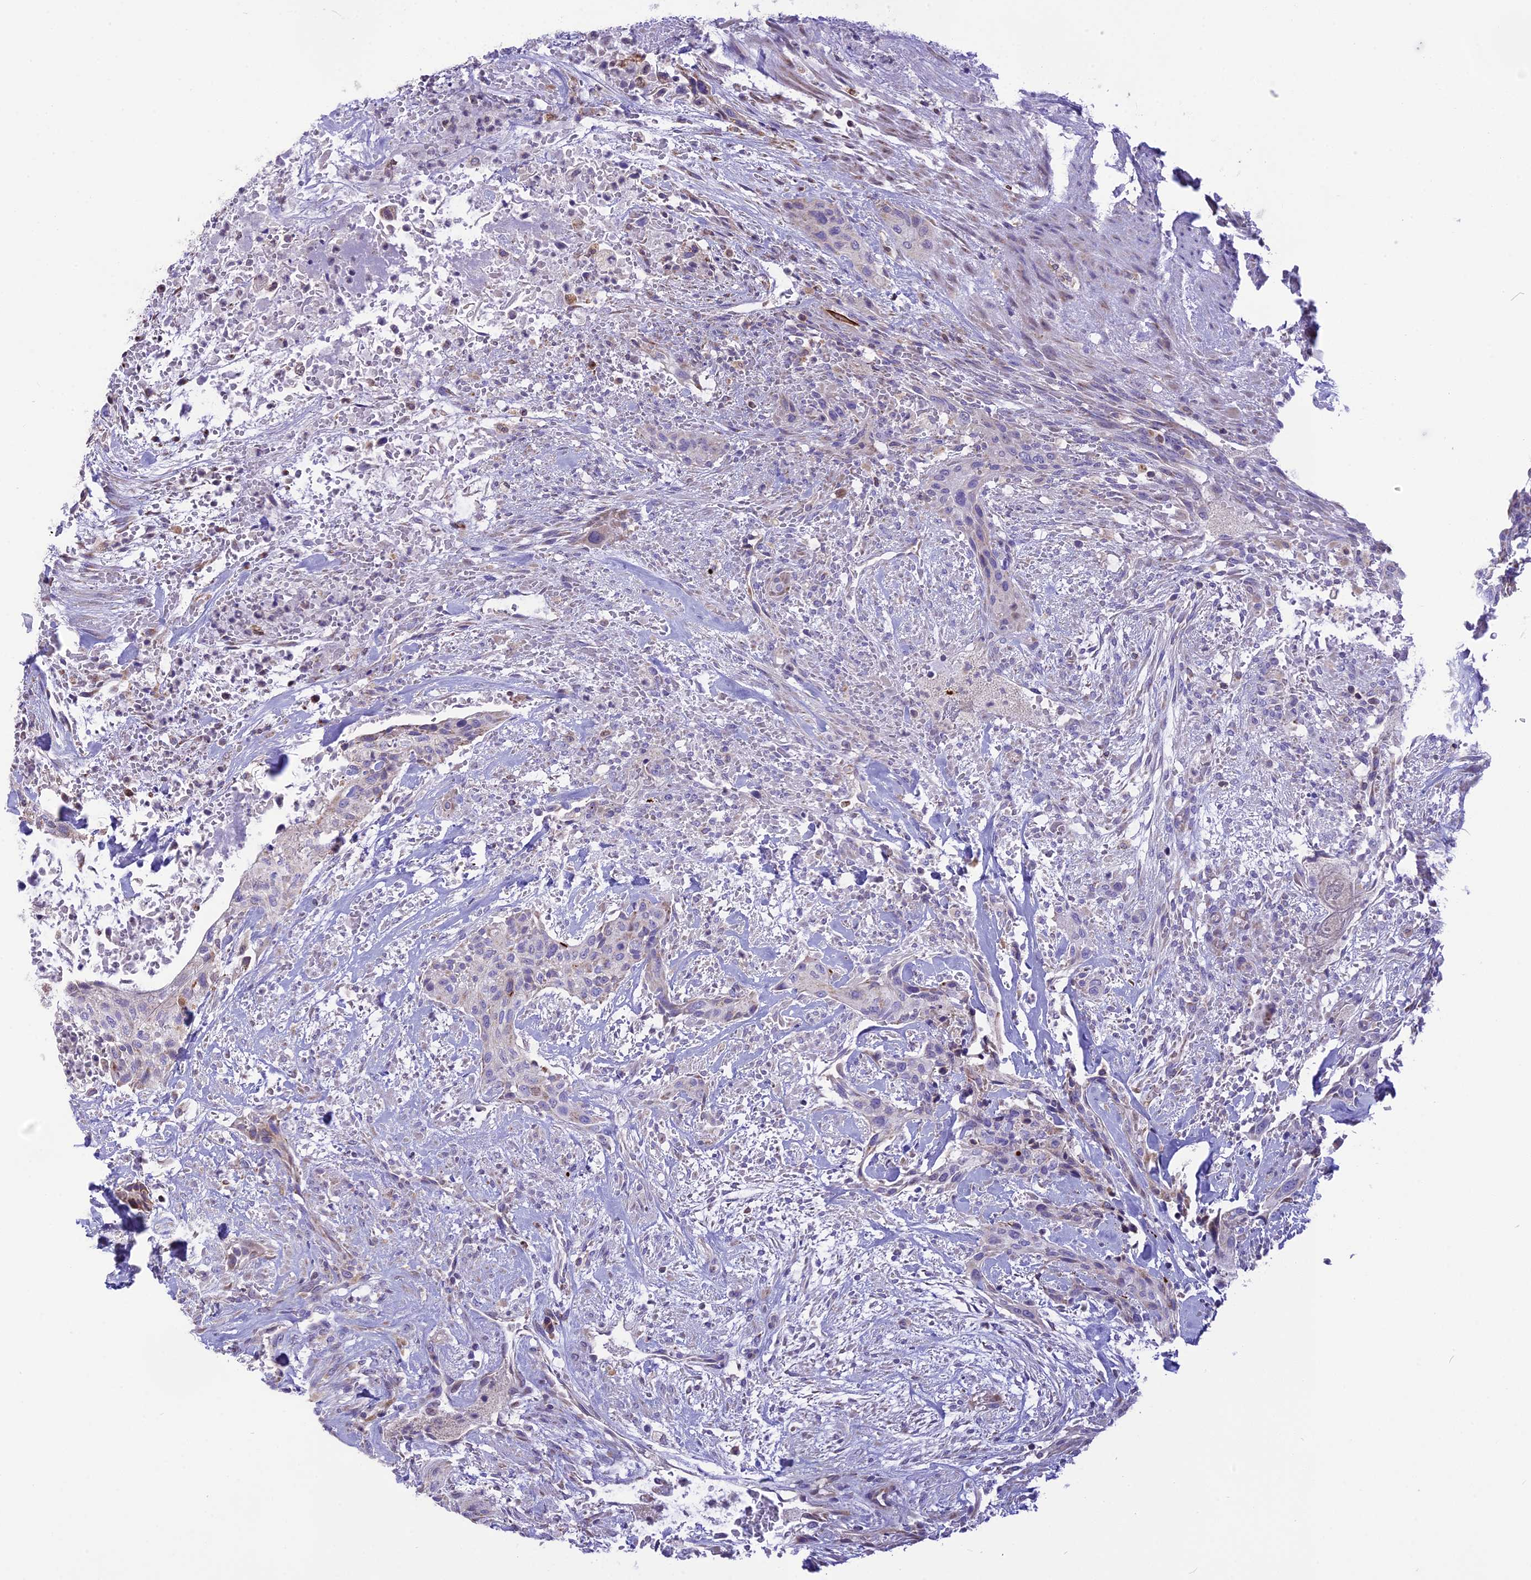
{"staining": {"intensity": "negative", "quantity": "none", "location": "none"}, "tissue": "urothelial cancer", "cell_type": "Tumor cells", "image_type": "cancer", "snomed": [{"axis": "morphology", "description": "Urothelial carcinoma, High grade"}, {"axis": "topography", "description": "Urinary bladder"}], "caption": "This is an immunohistochemistry micrograph of high-grade urothelial carcinoma. There is no positivity in tumor cells.", "gene": "DOC2B", "patient": {"sex": "male", "age": 35}}